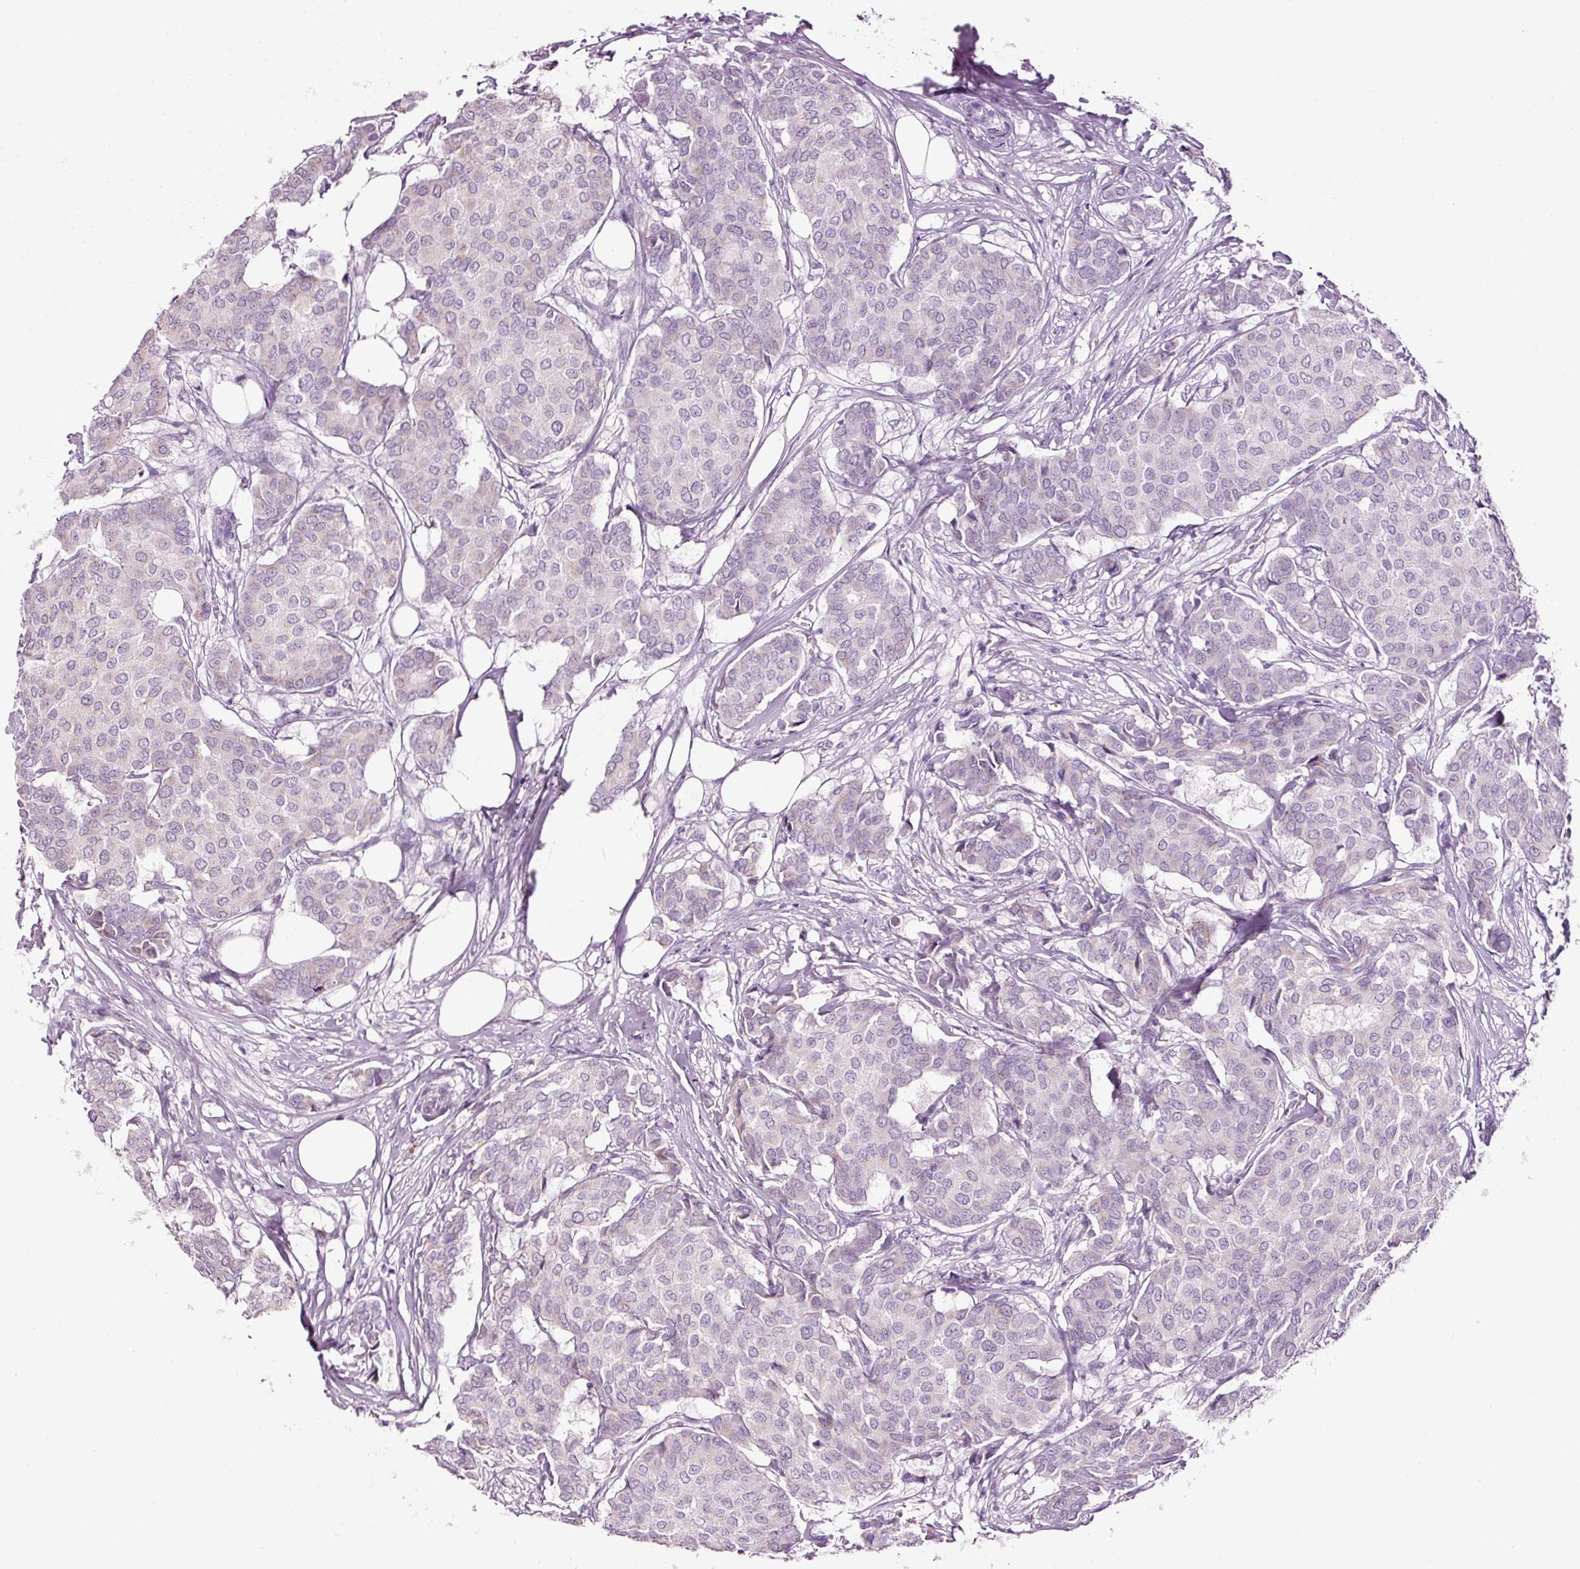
{"staining": {"intensity": "negative", "quantity": "none", "location": "none"}, "tissue": "breast cancer", "cell_type": "Tumor cells", "image_type": "cancer", "snomed": [{"axis": "morphology", "description": "Duct carcinoma"}, {"axis": "topography", "description": "Breast"}], "caption": "IHC histopathology image of human breast cancer (invasive ductal carcinoma) stained for a protein (brown), which displays no positivity in tumor cells.", "gene": "KLF1", "patient": {"sex": "female", "age": 75}}